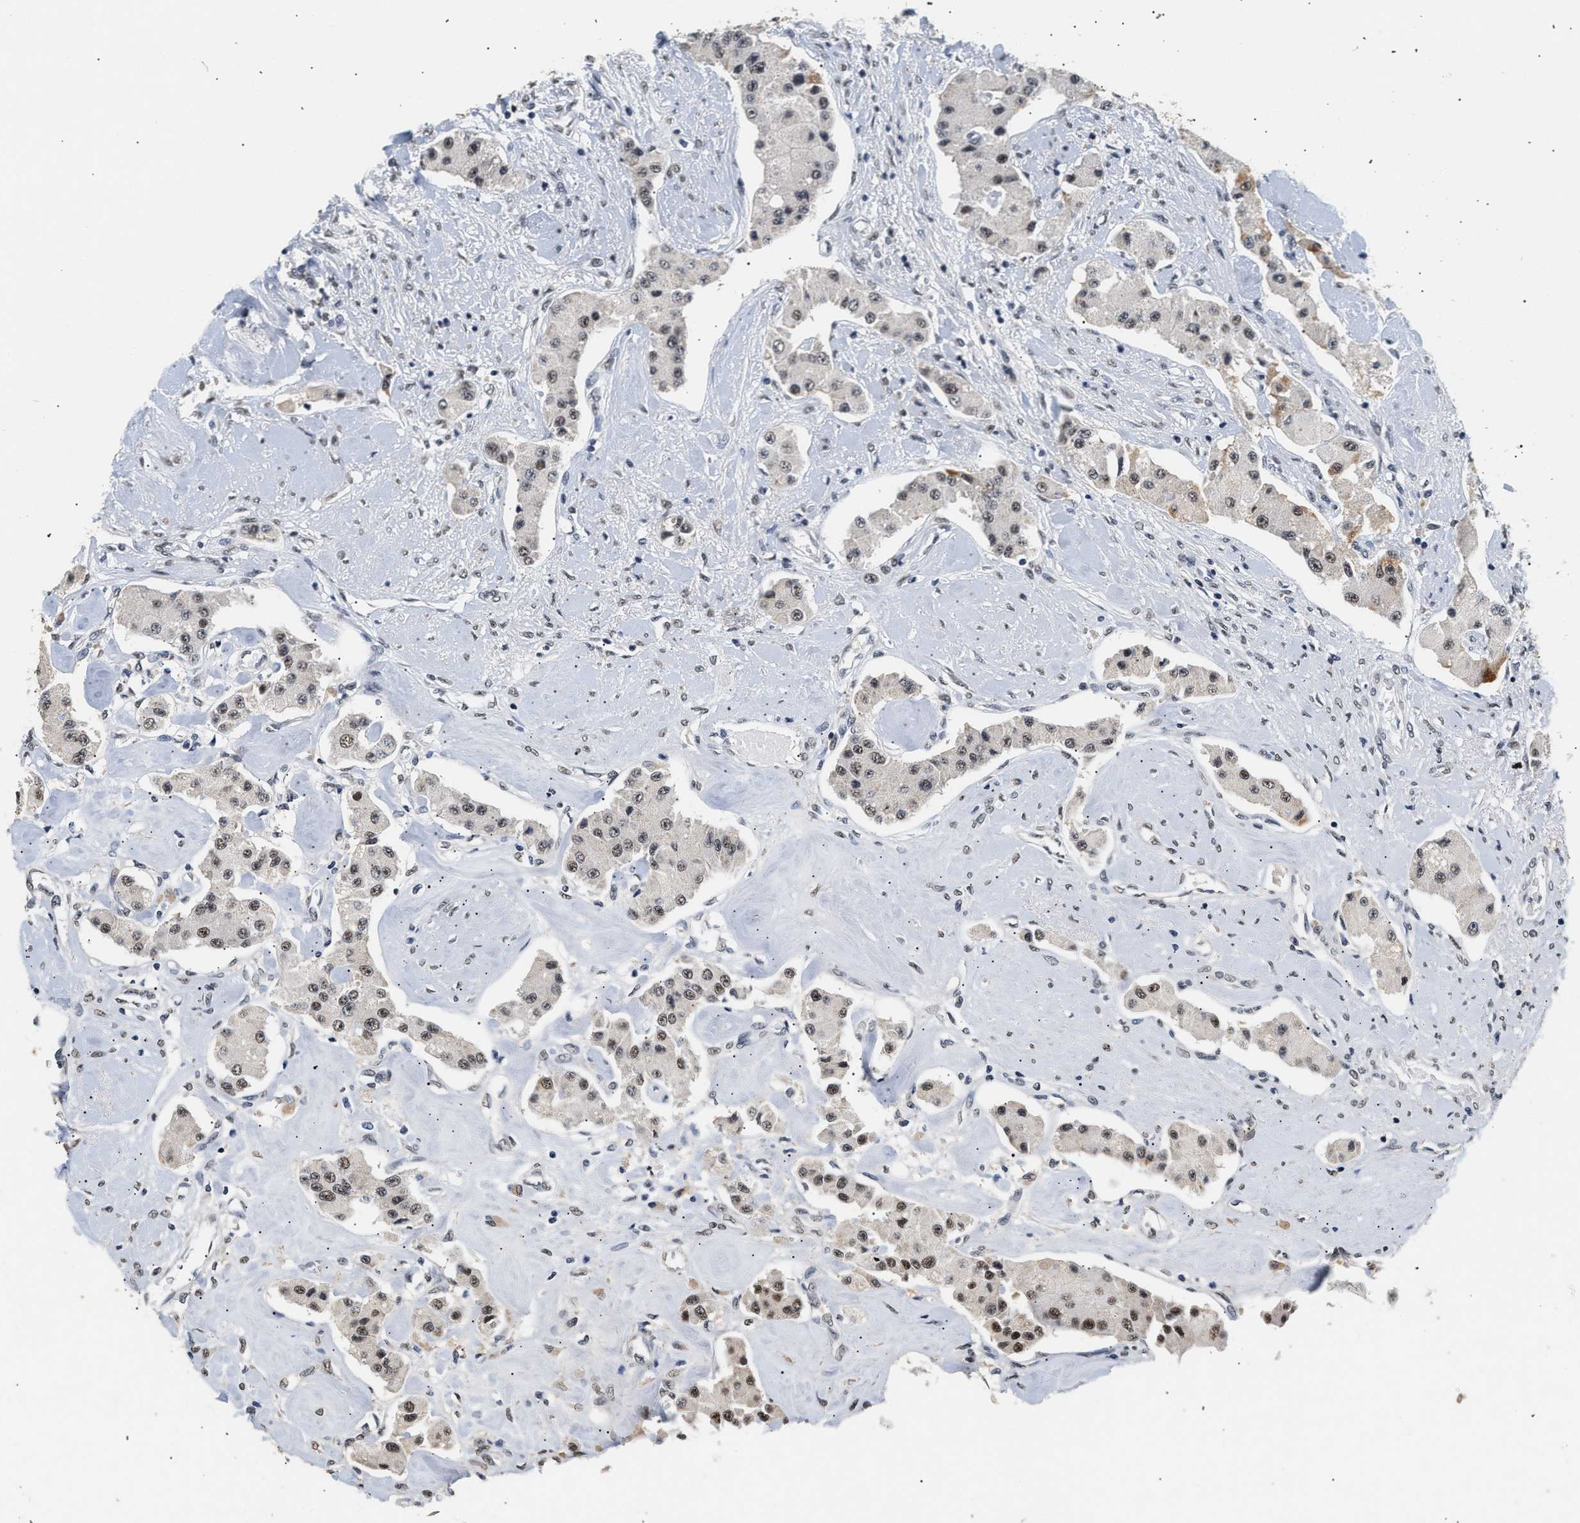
{"staining": {"intensity": "moderate", "quantity": "25%-75%", "location": "nuclear"}, "tissue": "carcinoid", "cell_type": "Tumor cells", "image_type": "cancer", "snomed": [{"axis": "morphology", "description": "Carcinoid, malignant, NOS"}, {"axis": "topography", "description": "Pancreas"}], "caption": "An IHC histopathology image of tumor tissue is shown. Protein staining in brown labels moderate nuclear positivity in carcinoid within tumor cells.", "gene": "THOC1", "patient": {"sex": "male", "age": 41}}